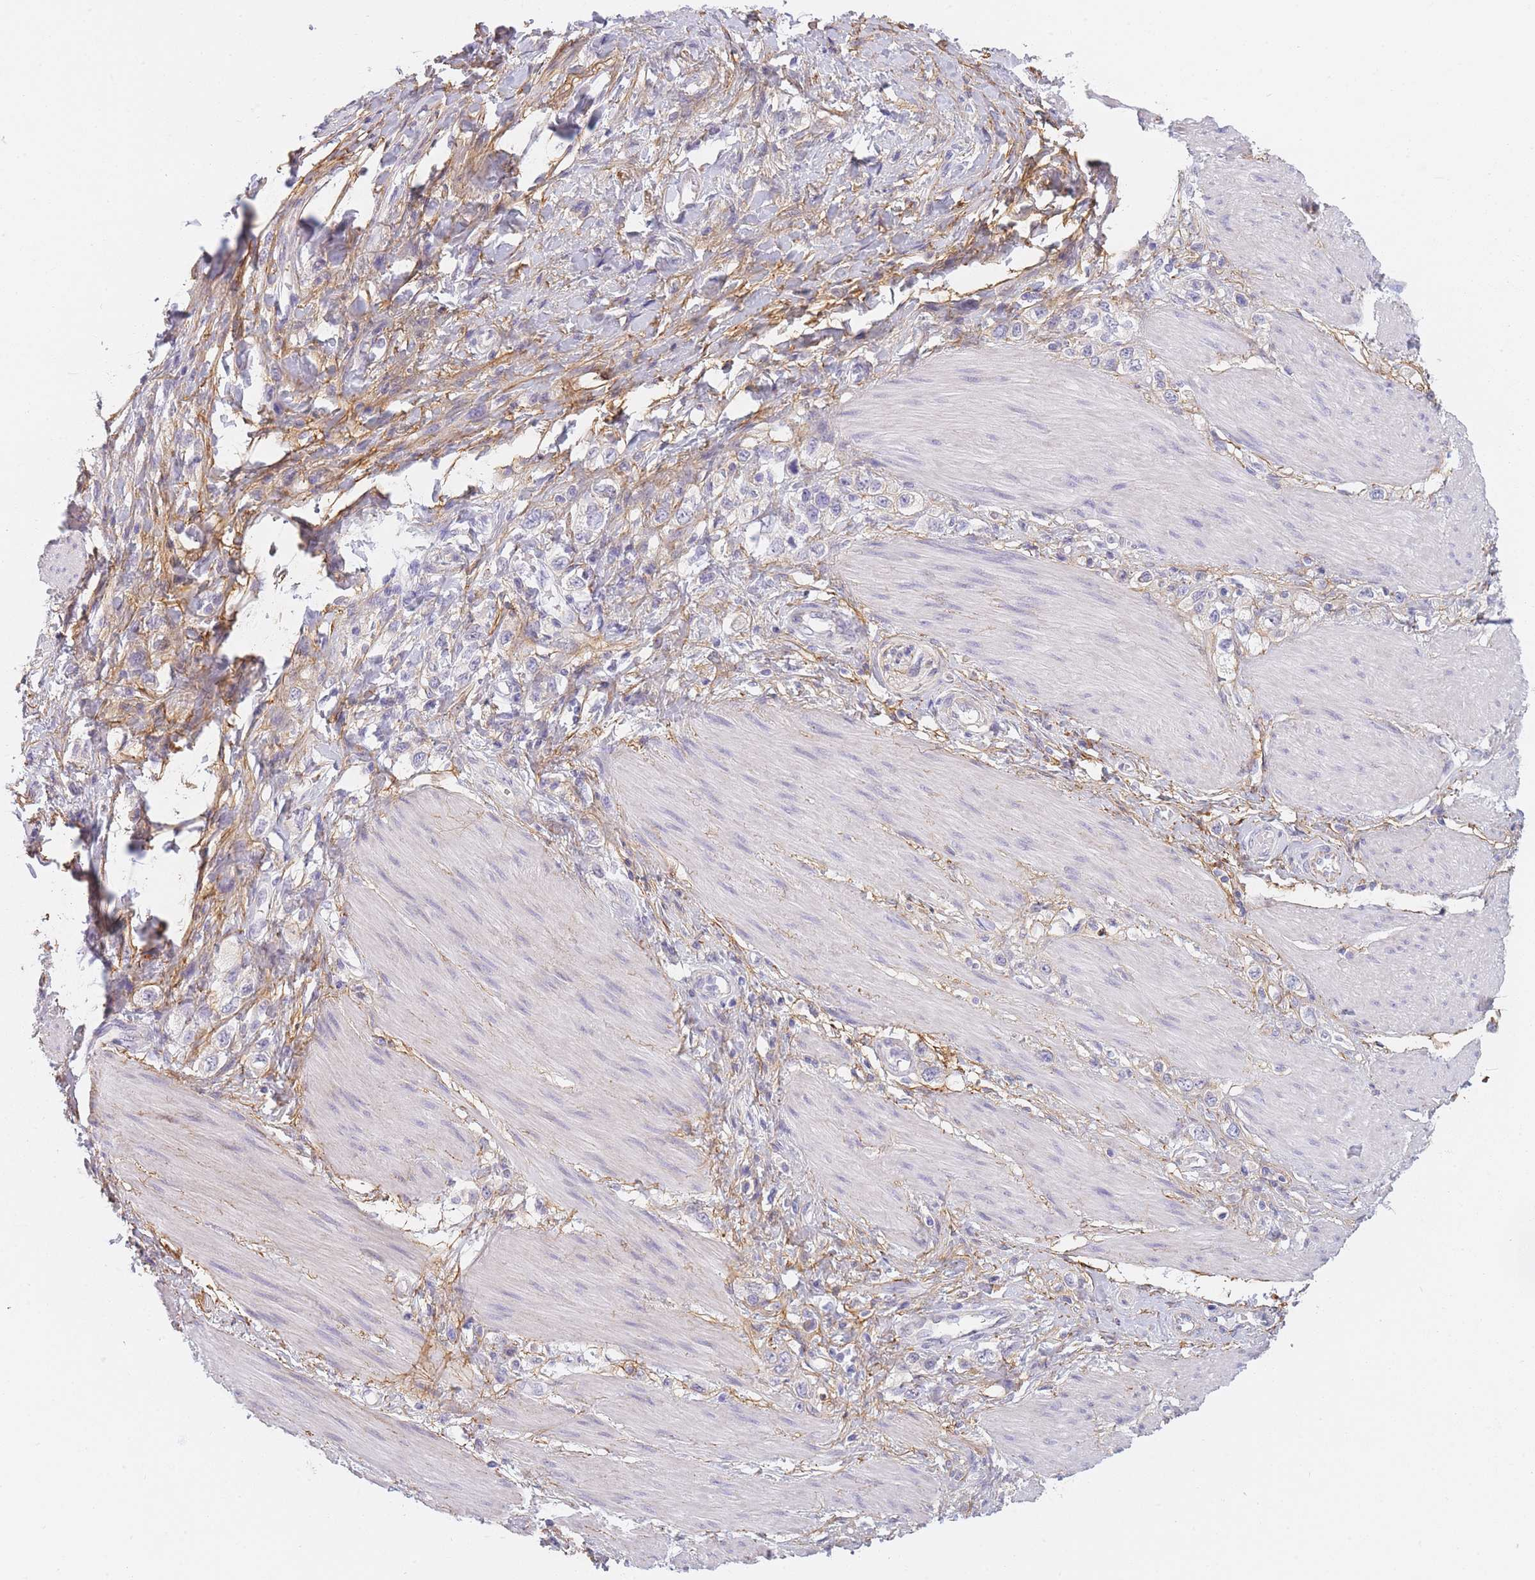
{"staining": {"intensity": "negative", "quantity": "none", "location": "none"}, "tissue": "stomach cancer", "cell_type": "Tumor cells", "image_type": "cancer", "snomed": [{"axis": "morphology", "description": "Adenocarcinoma, NOS"}, {"axis": "topography", "description": "Stomach"}], "caption": "Immunohistochemistry (IHC) photomicrograph of neoplastic tissue: human adenocarcinoma (stomach) stained with DAB reveals no significant protein expression in tumor cells.", "gene": "AP3M2", "patient": {"sex": "female", "age": 65}}